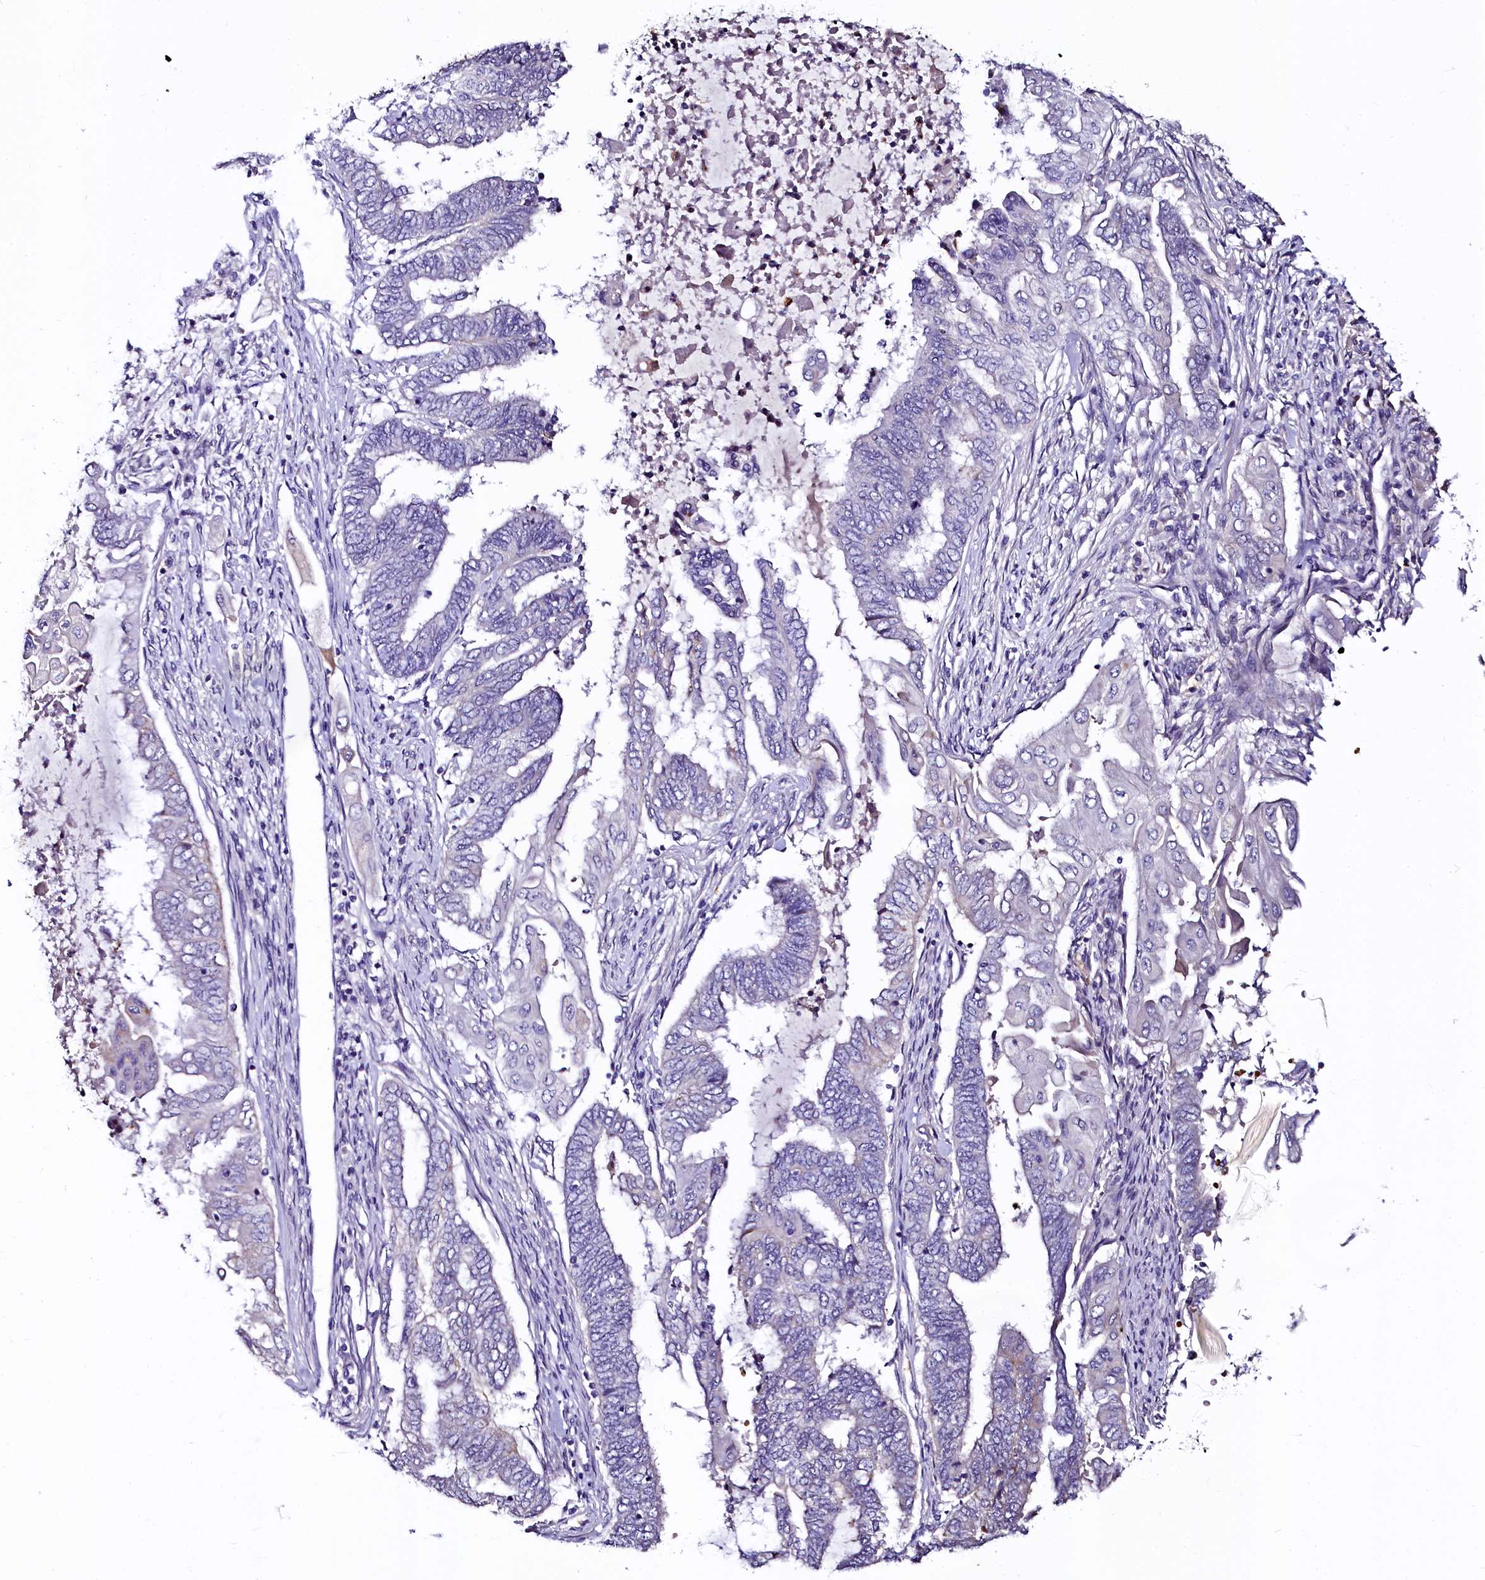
{"staining": {"intensity": "negative", "quantity": "none", "location": "none"}, "tissue": "endometrial cancer", "cell_type": "Tumor cells", "image_type": "cancer", "snomed": [{"axis": "morphology", "description": "Adenocarcinoma, NOS"}, {"axis": "topography", "description": "Uterus"}, {"axis": "topography", "description": "Endometrium"}], "caption": "The photomicrograph shows no significant expression in tumor cells of endometrial cancer. (DAB immunohistochemistry, high magnification).", "gene": "CTDSPL2", "patient": {"sex": "female", "age": 70}}